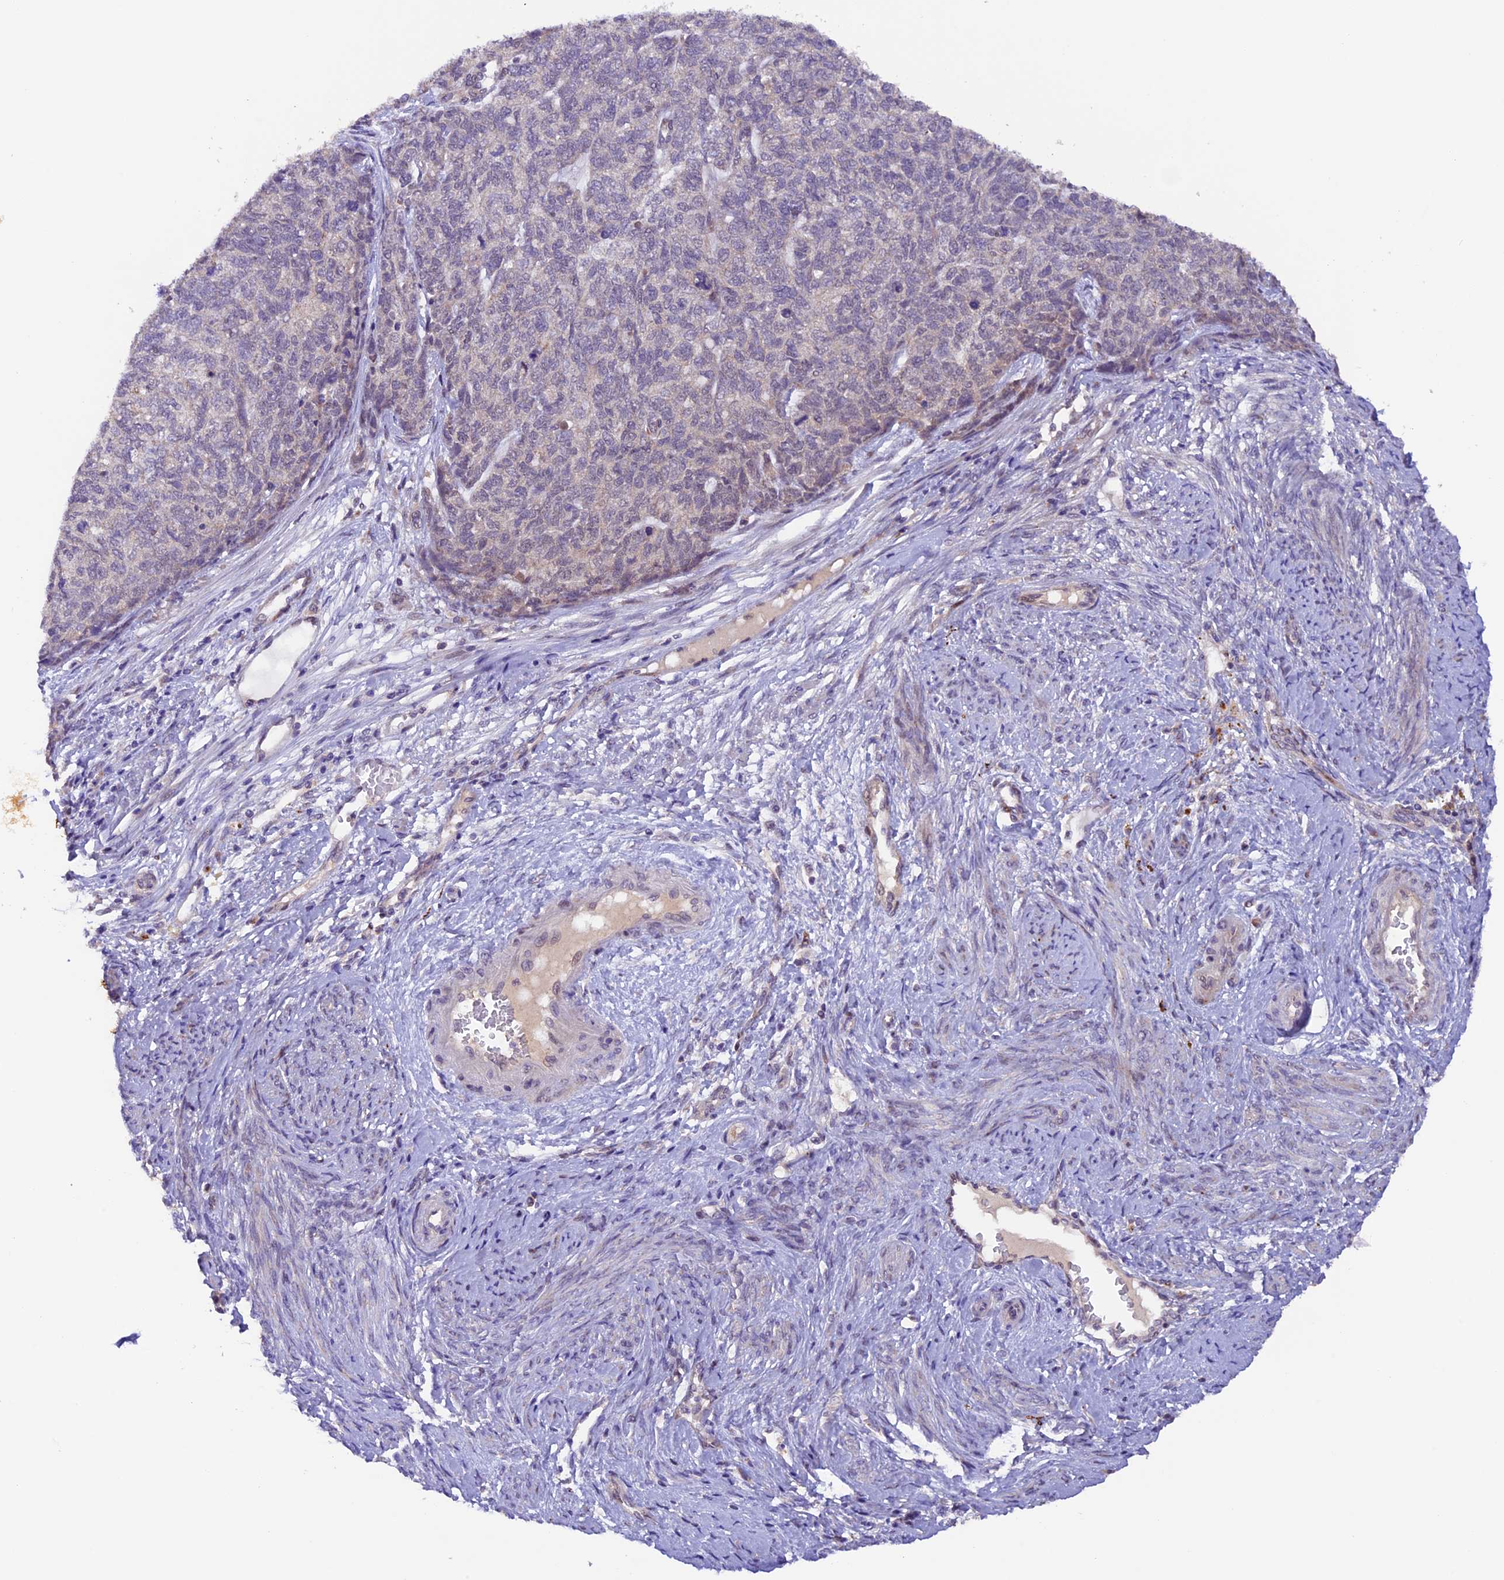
{"staining": {"intensity": "weak", "quantity": "<25%", "location": "cytoplasmic/membranous"}, "tissue": "cervical cancer", "cell_type": "Tumor cells", "image_type": "cancer", "snomed": [{"axis": "morphology", "description": "Squamous cell carcinoma, NOS"}, {"axis": "topography", "description": "Cervix"}], "caption": "Tumor cells are negative for protein expression in human cervical cancer.", "gene": "NCK2", "patient": {"sex": "female", "age": 63}}